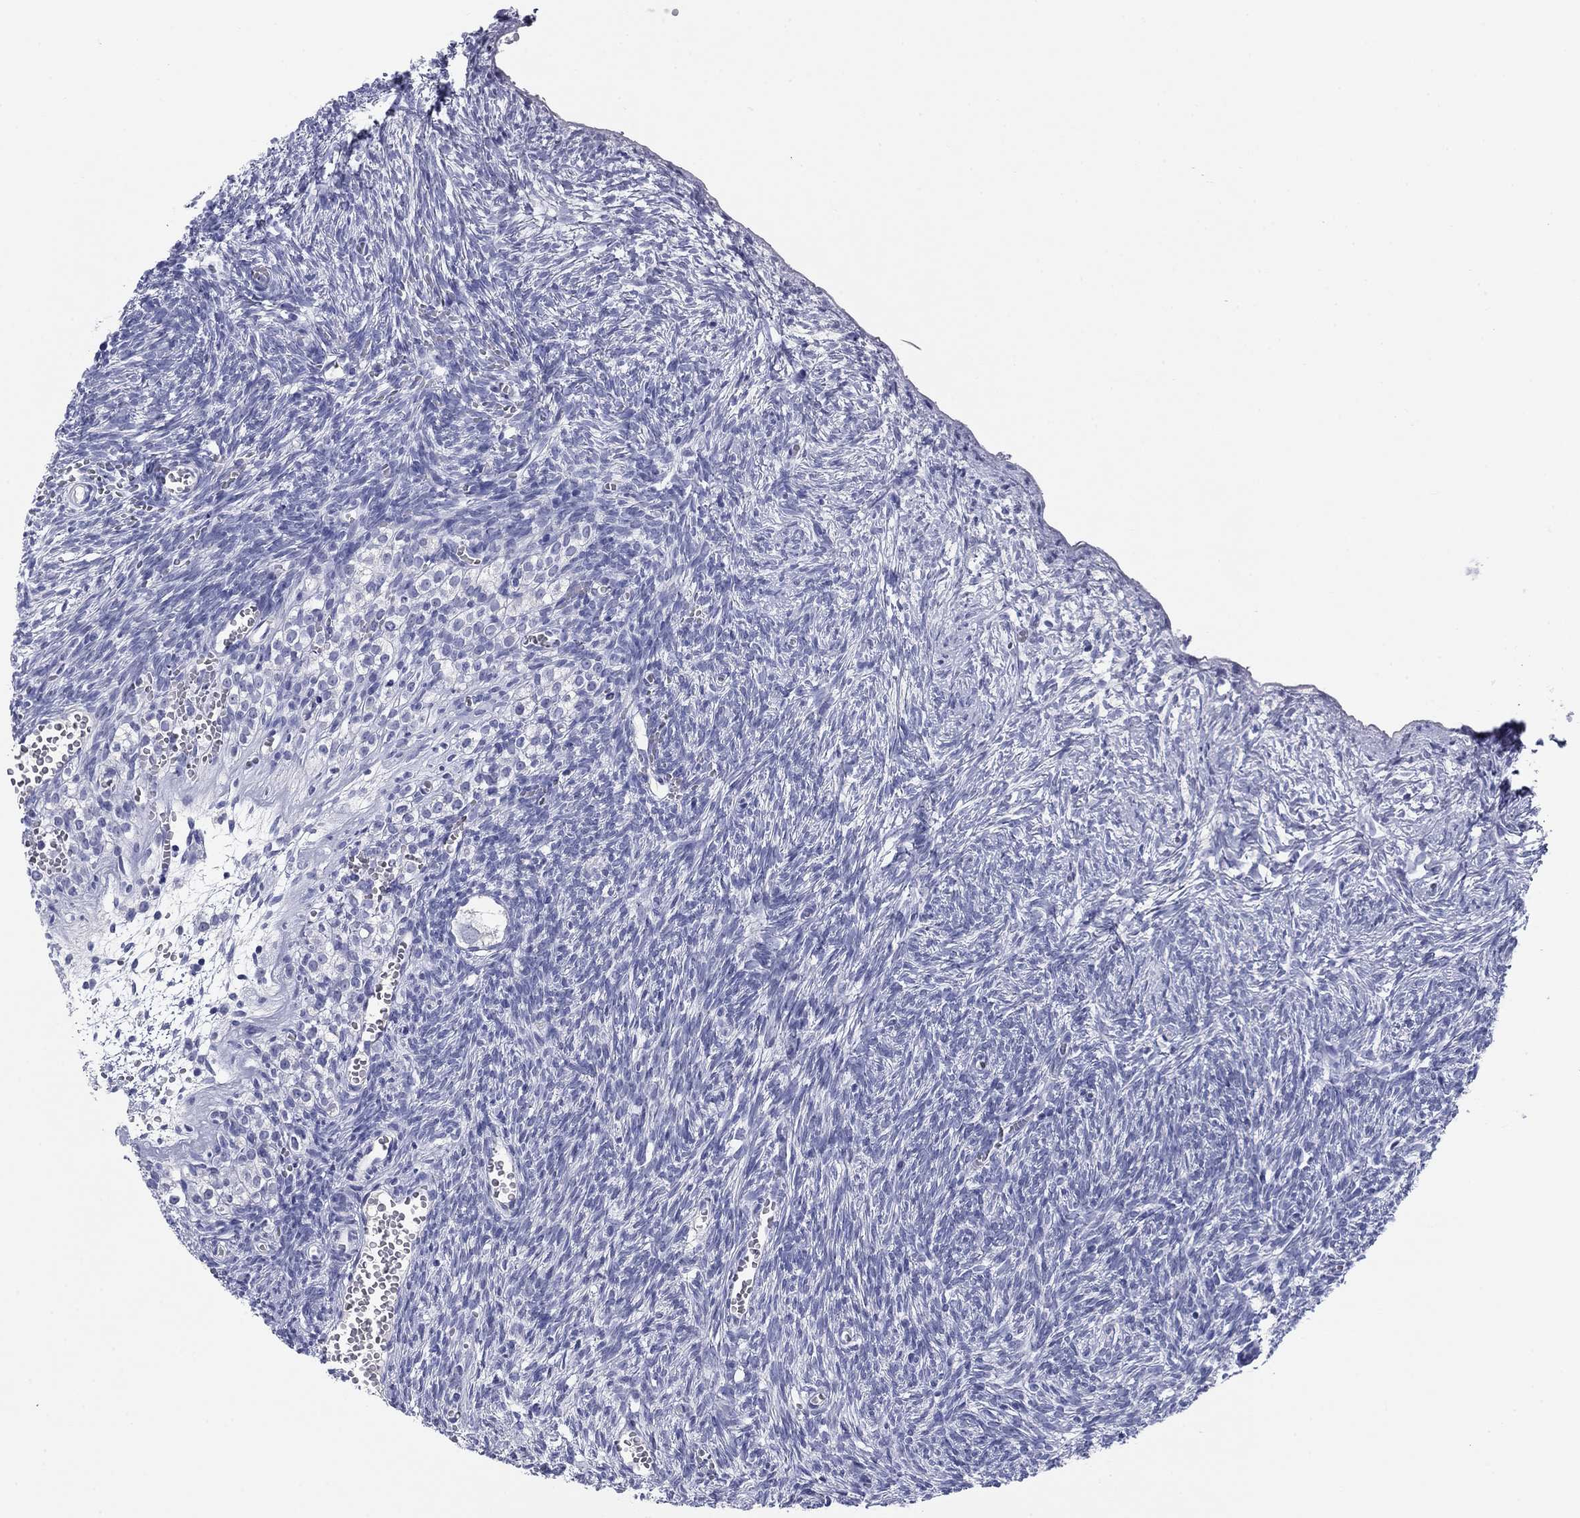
{"staining": {"intensity": "negative", "quantity": "none", "location": "none"}, "tissue": "ovary", "cell_type": "Follicle cells", "image_type": "normal", "snomed": [{"axis": "morphology", "description": "Normal tissue, NOS"}, {"axis": "topography", "description": "Ovary"}], "caption": "Immunohistochemical staining of benign ovary shows no significant positivity in follicle cells. (IHC, brightfield microscopy, high magnification).", "gene": "KCNH1", "patient": {"sex": "female", "age": 43}}